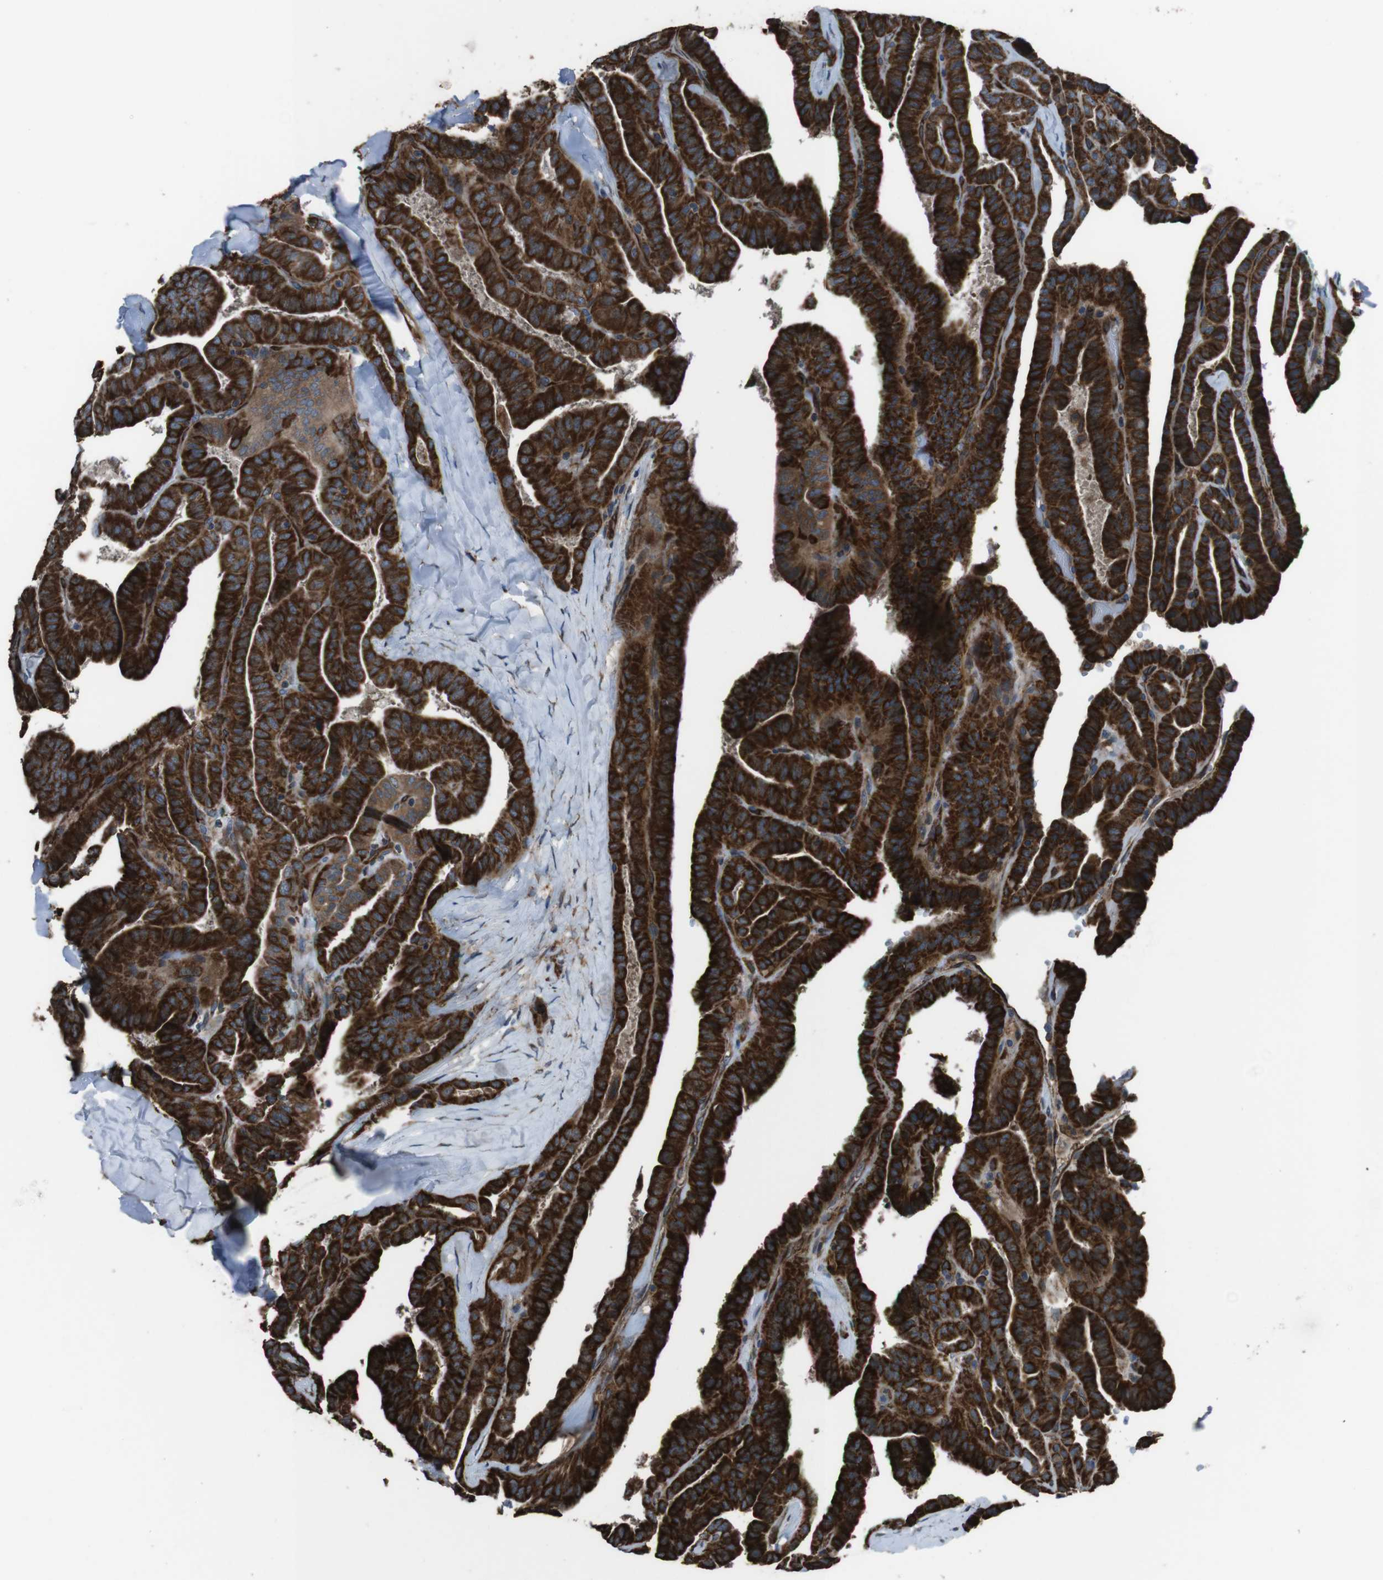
{"staining": {"intensity": "strong", "quantity": ">75%", "location": "cytoplasmic/membranous"}, "tissue": "thyroid cancer", "cell_type": "Tumor cells", "image_type": "cancer", "snomed": [{"axis": "morphology", "description": "Papillary adenocarcinoma, NOS"}, {"axis": "topography", "description": "Thyroid gland"}], "caption": "A brown stain shows strong cytoplasmic/membranous positivity of a protein in thyroid cancer (papillary adenocarcinoma) tumor cells.", "gene": "GIMAP8", "patient": {"sex": "male", "age": 77}}